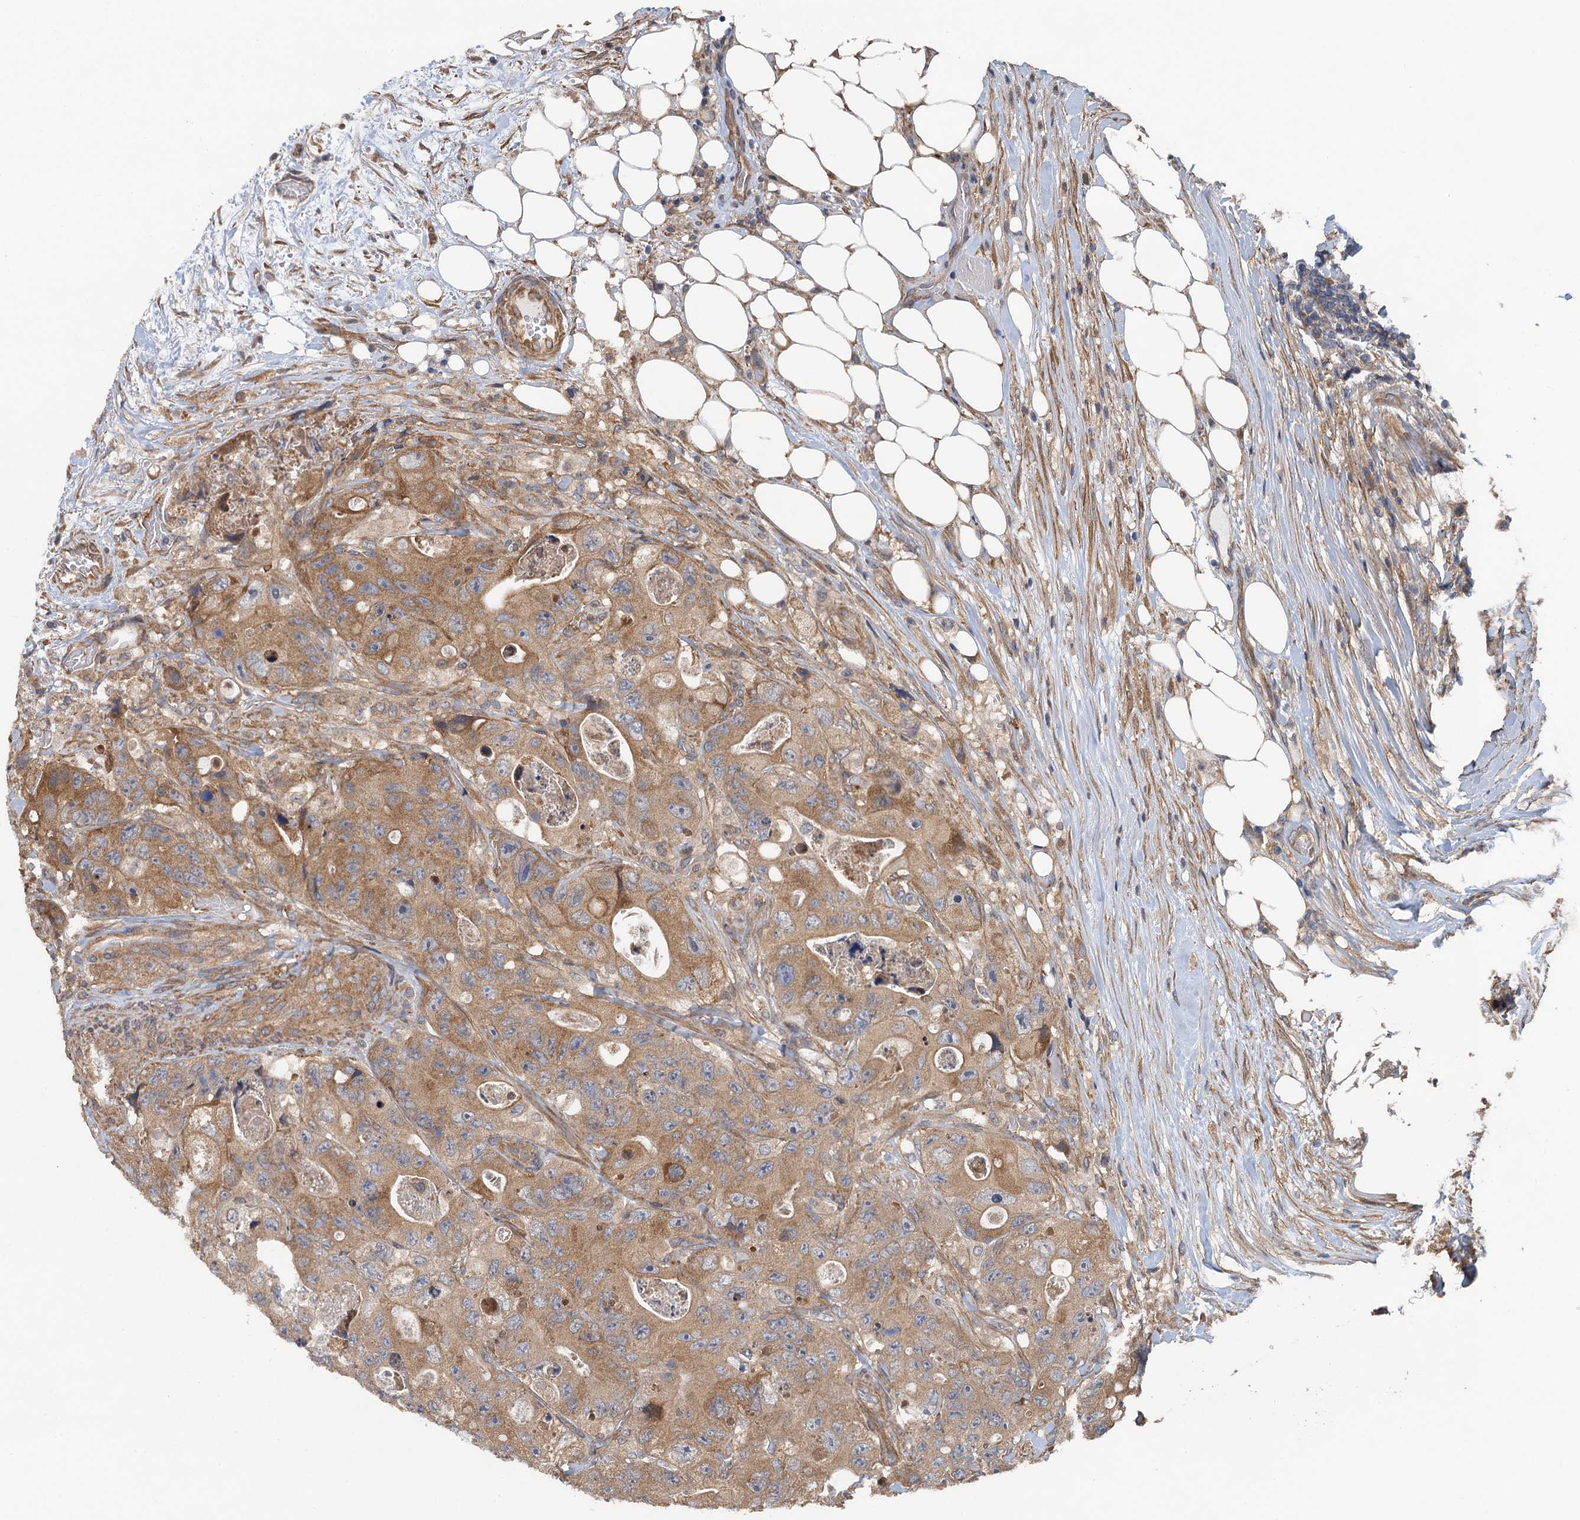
{"staining": {"intensity": "moderate", "quantity": ">75%", "location": "cytoplasmic/membranous"}, "tissue": "colorectal cancer", "cell_type": "Tumor cells", "image_type": "cancer", "snomed": [{"axis": "morphology", "description": "Adenocarcinoma, NOS"}, {"axis": "topography", "description": "Colon"}], "caption": "Immunohistochemical staining of human colorectal cancer (adenocarcinoma) reveals medium levels of moderate cytoplasmic/membranous positivity in about >75% of tumor cells.", "gene": "MEAK7", "patient": {"sex": "female", "age": 46}}